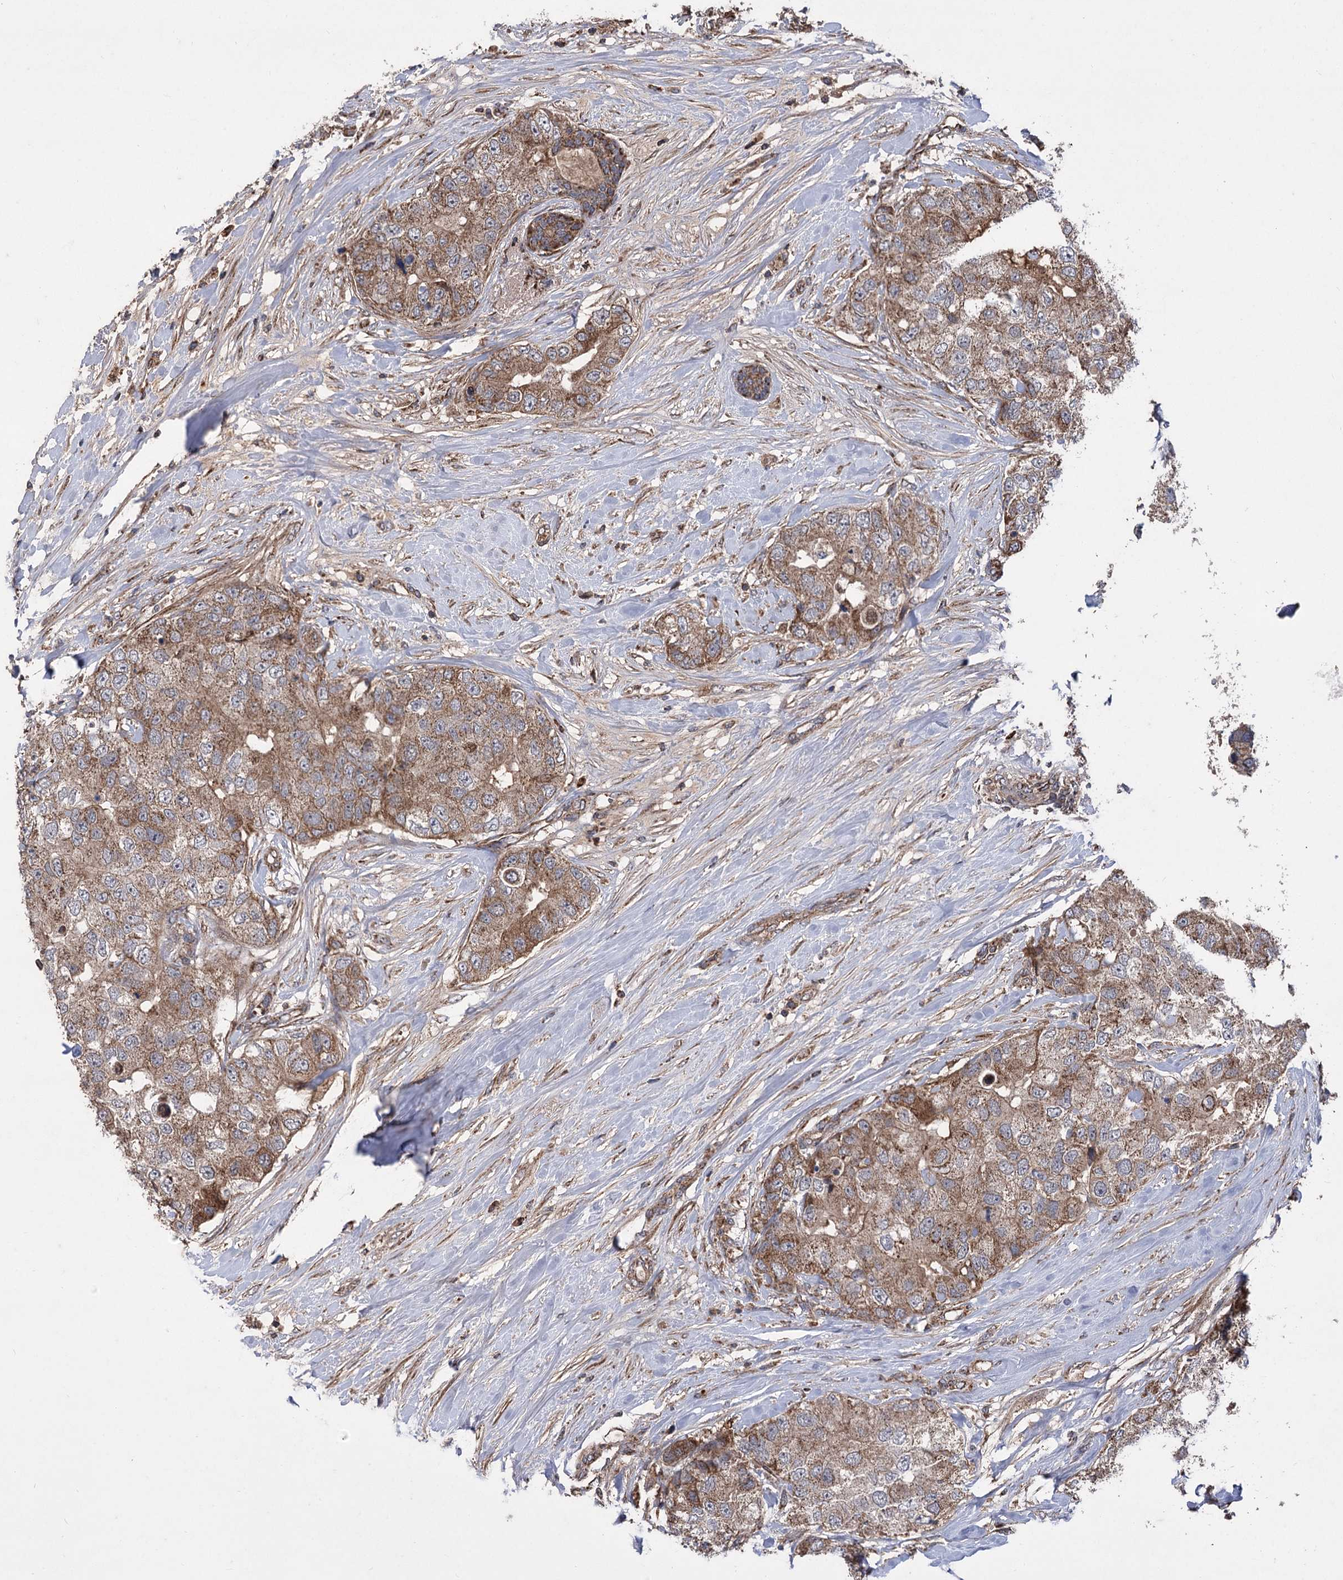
{"staining": {"intensity": "strong", "quantity": ">75%", "location": "cytoplasmic/membranous"}, "tissue": "breast cancer", "cell_type": "Tumor cells", "image_type": "cancer", "snomed": [{"axis": "morphology", "description": "Duct carcinoma"}, {"axis": "topography", "description": "Breast"}], "caption": "Immunohistochemical staining of breast infiltrating ductal carcinoma reveals high levels of strong cytoplasmic/membranous protein staining in approximately >75% of tumor cells.", "gene": "RASSF3", "patient": {"sex": "female", "age": 62}}